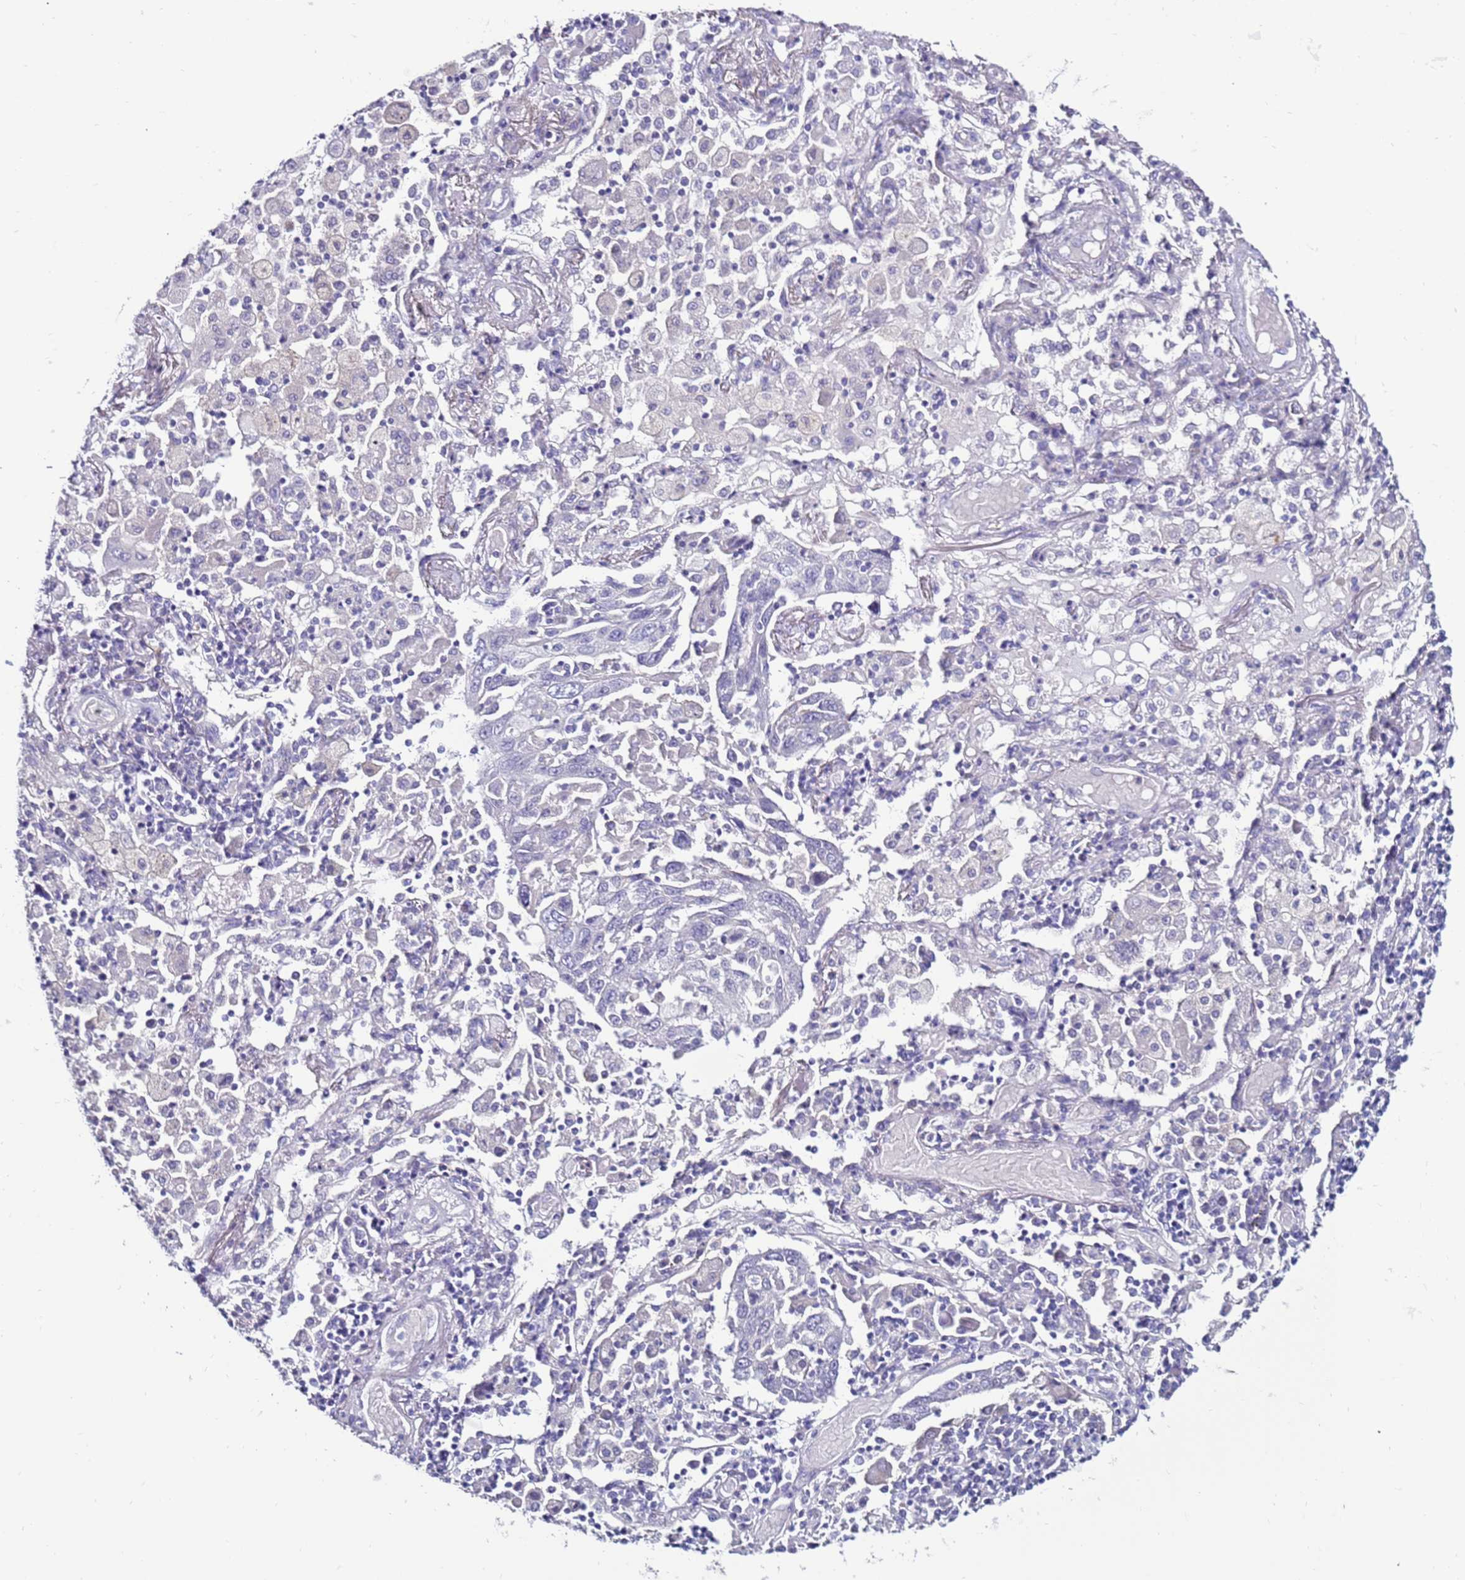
{"staining": {"intensity": "negative", "quantity": "none", "location": "none"}, "tissue": "lung cancer", "cell_type": "Tumor cells", "image_type": "cancer", "snomed": [{"axis": "morphology", "description": "Squamous cell carcinoma, NOS"}, {"axis": "topography", "description": "Lung"}], "caption": "A micrograph of human lung cancer (squamous cell carcinoma) is negative for staining in tumor cells.", "gene": "GPN3", "patient": {"sex": "male", "age": 65}}